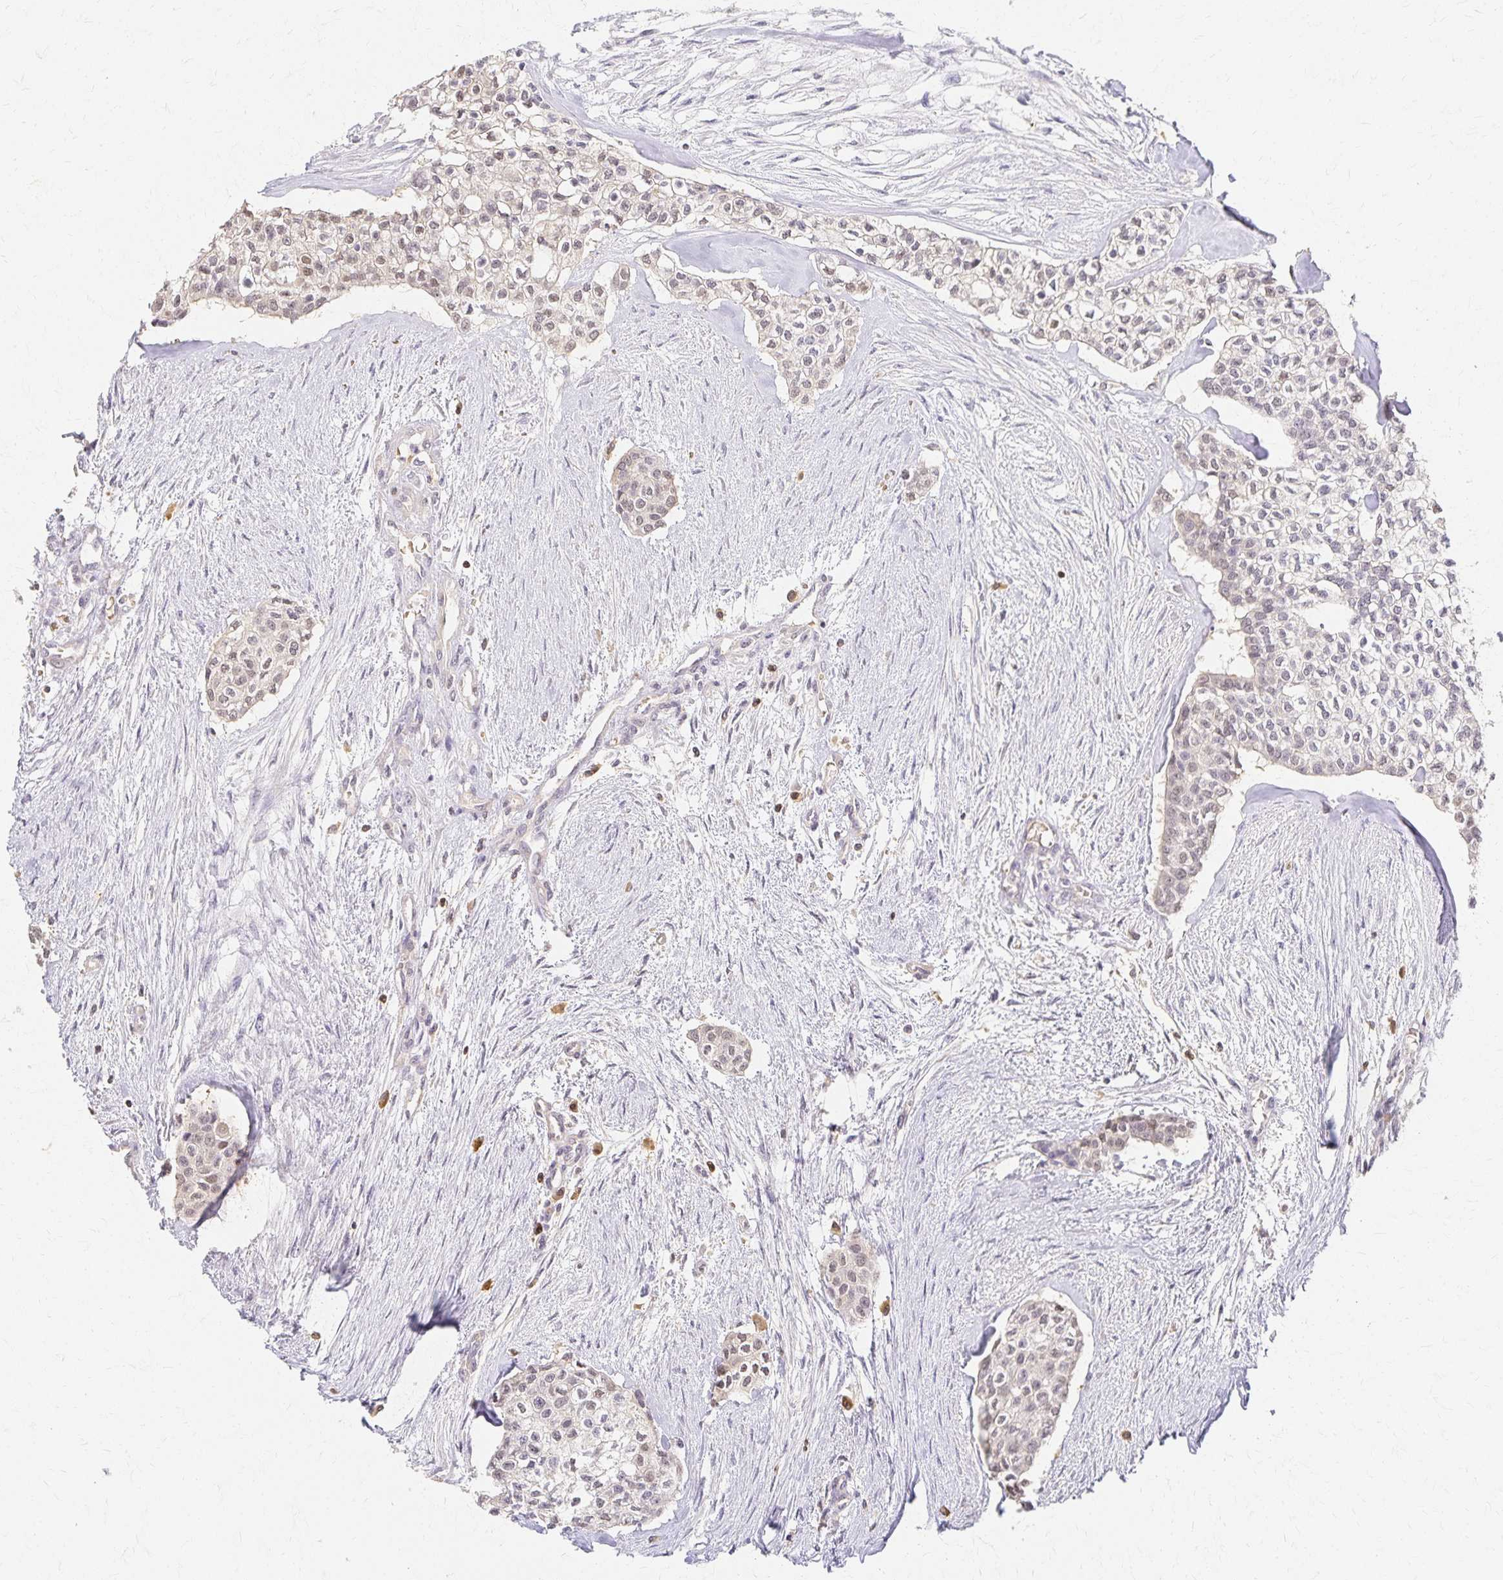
{"staining": {"intensity": "weak", "quantity": "25%-75%", "location": "cytoplasmic/membranous,nuclear"}, "tissue": "head and neck cancer", "cell_type": "Tumor cells", "image_type": "cancer", "snomed": [{"axis": "morphology", "description": "Adenocarcinoma, NOS"}, {"axis": "topography", "description": "Head-Neck"}], "caption": "A brown stain shows weak cytoplasmic/membranous and nuclear expression of a protein in adenocarcinoma (head and neck) tumor cells. (brown staining indicates protein expression, while blue staining denotes nuclei).", "gene": "AZGP1", "patient": {"sex": "male", "age": 81}}